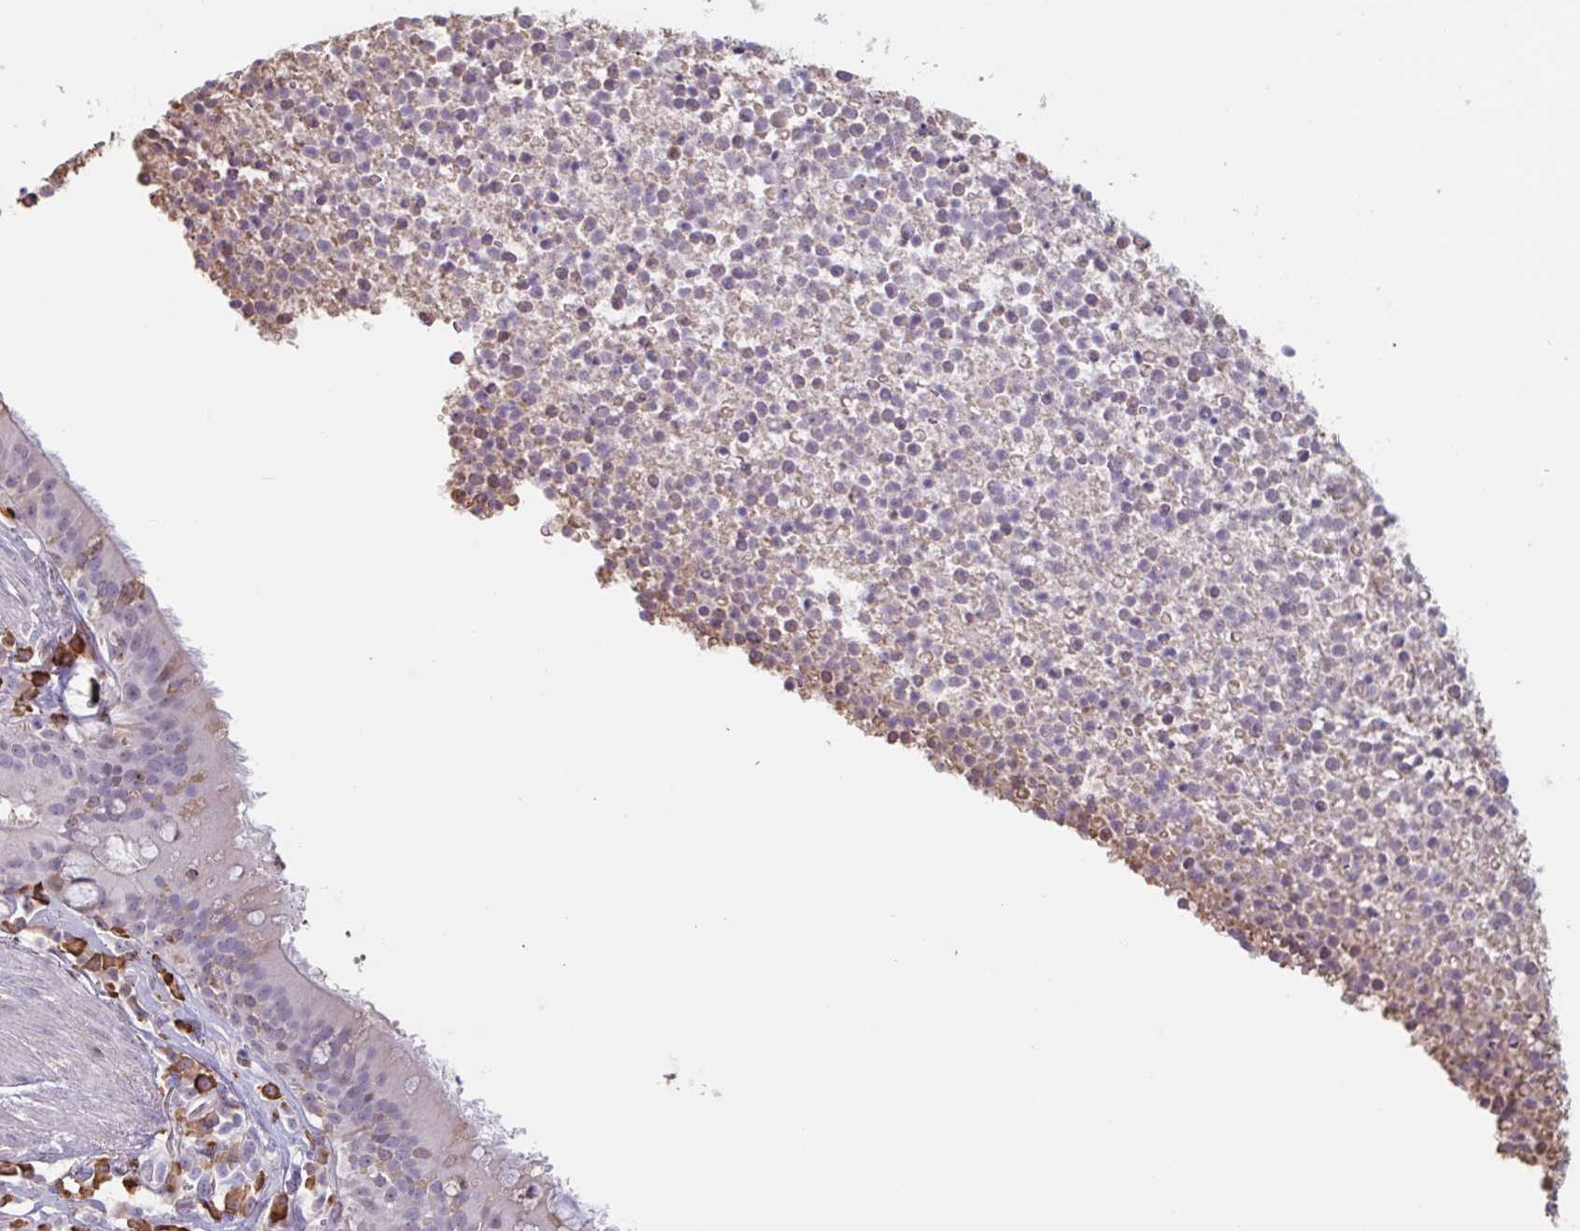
{"staining": {"intensity": "weak", "quantity": "<25%", "location": "cytoplasmic/membranous"}, "tissue": "bronchus", "cell_type": "Respiratory epithelial cells", "image_type": "normal", "snomed": [{"axis": "morphology", "description": "Normal tissue, NOS"}, {"axis": "topography", "description": "Cartilage tissue"}, {"axis": "topography", "description": "Bronchus"}], "caption": "Respiratory epithelial cells are negative for brown protein staining in benign bronchus. Brightfield microscopy of immunohistochemistry stained with DAB (3,3'-diaminobenzidine) (brown) and hematoxylin (blue), captured at high magnification.", "gene": "TAF1D", "patient": {"sex": "male", "age": 56}}